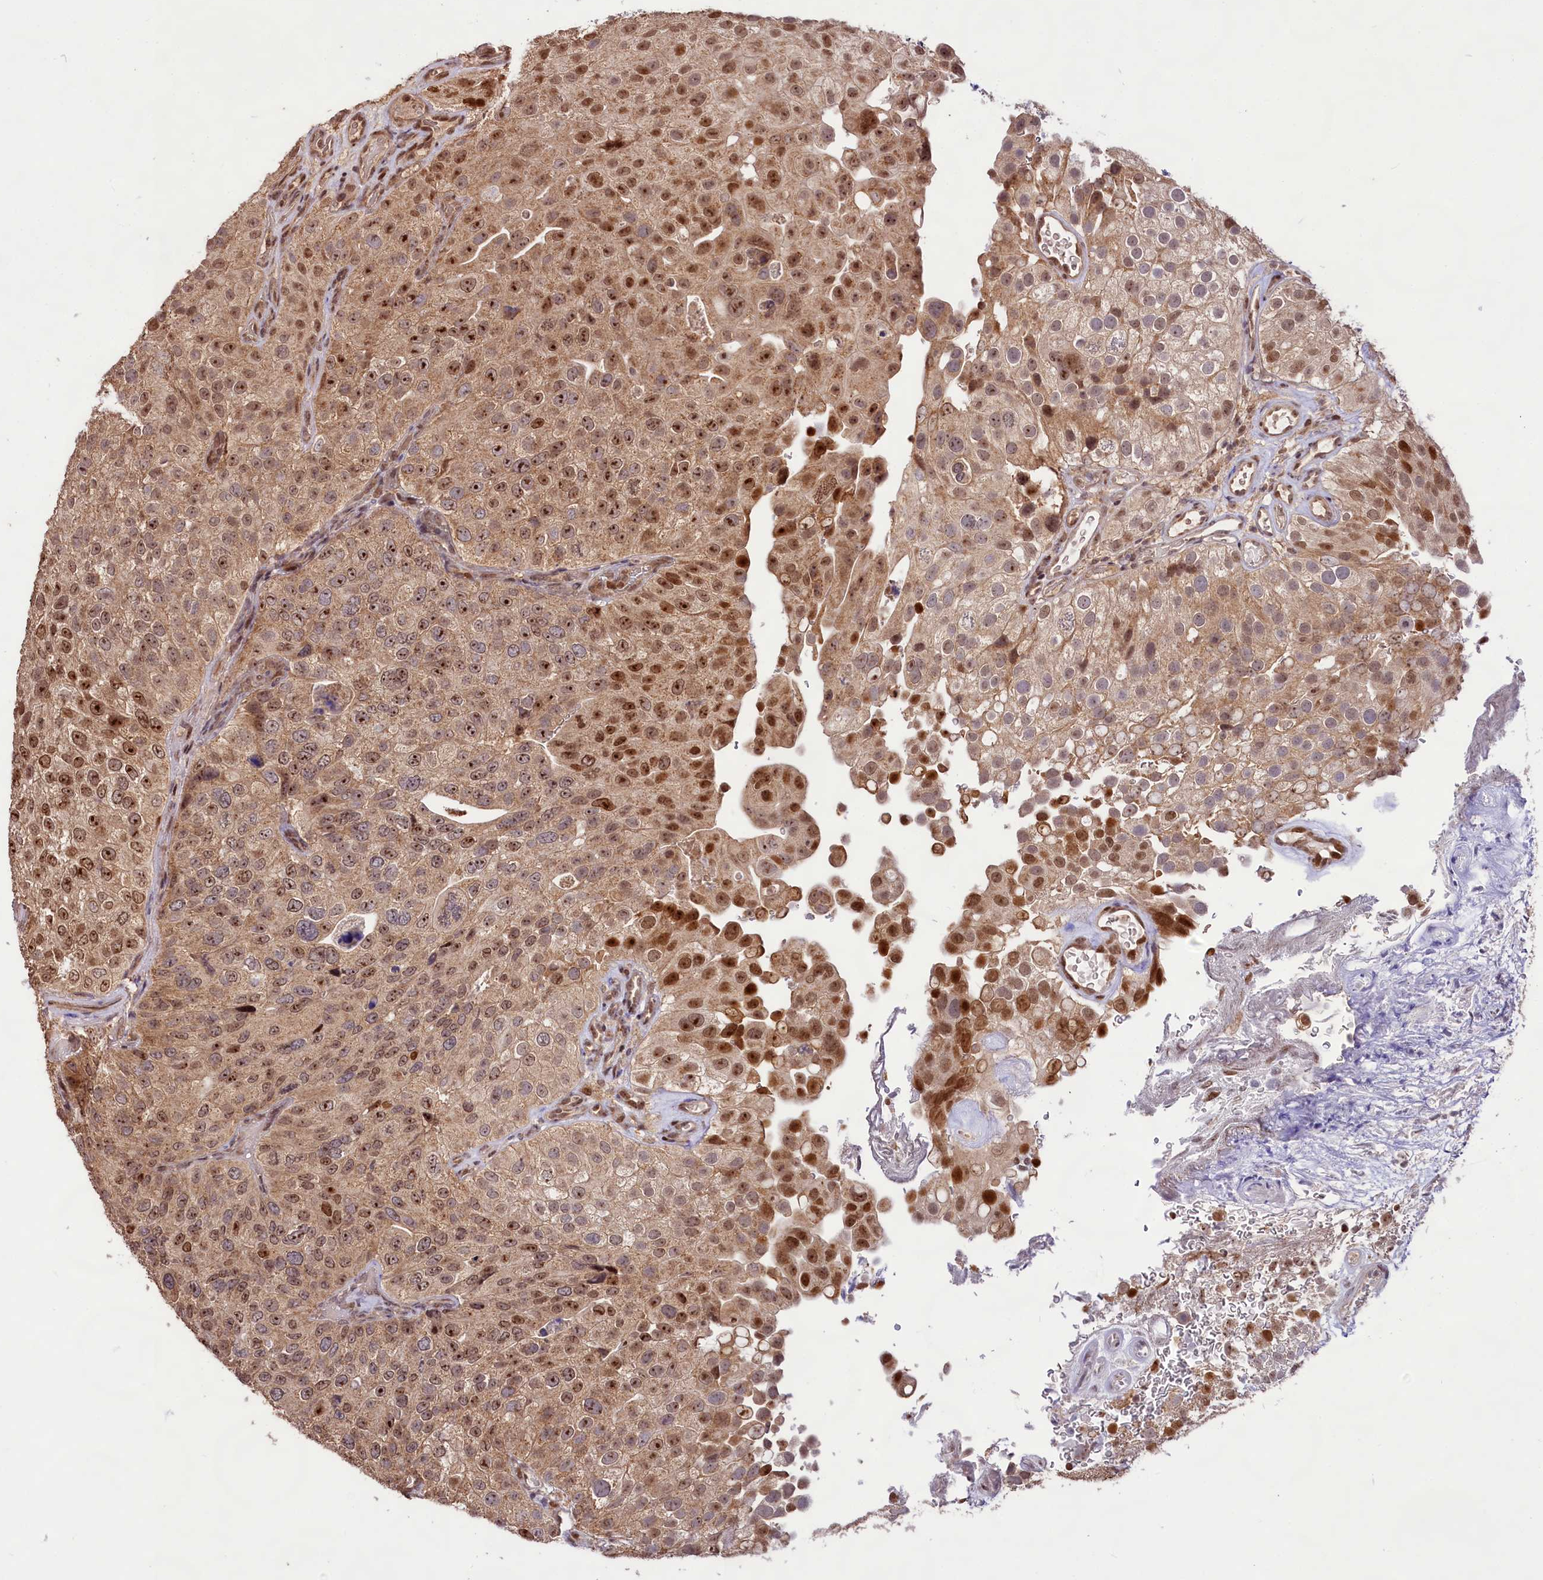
{"staining": {"intensity": "strong", "quantity": ">75%", "location": "nuclear"}, "tissue": "urothelial cancer", "cell_type": "Tumor cells", "image_type": "cancer", "snomed": [{"axis": "morphology", "description": "Urothelial carcinoma, Low grade"}, {"axis": "topography", "description": "Urinary bladder"}], "caption": "Protein expression analysis of low-grade urothelial carcinoma displays strong nuclear positivity in about >75% of tumor cells.", "gene": "RRP8", "patient": {"sex": "male", "age": 78}}